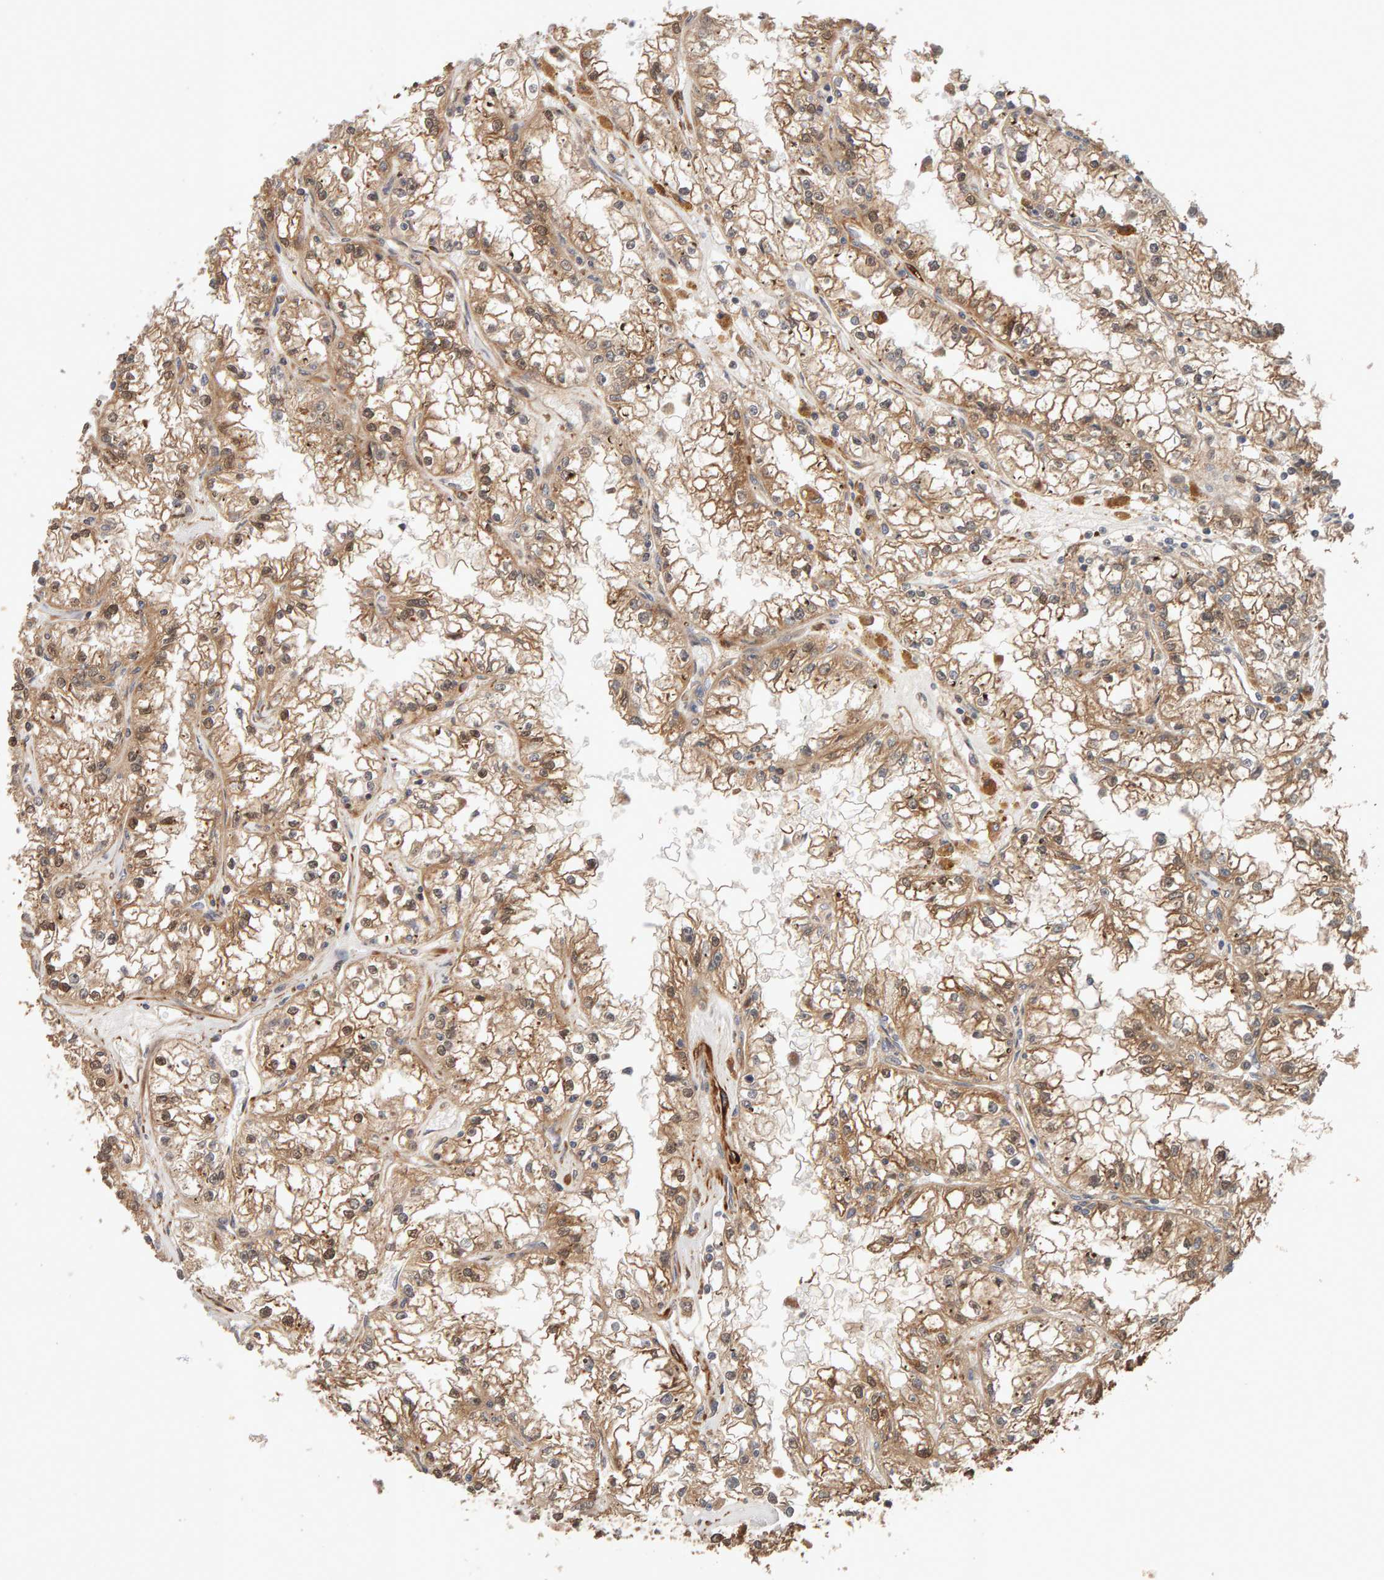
{"staining": {"intensity": "weak", "quantity": ">75%", "location": "cytoplasmic/membranous"}, "tissue": "renal cancer", "cell_type": "Tumor cells", "image_type": "cancer", "snomed": [{"axis": "morphology", "description": "Adenocarcinoma, NOS"}, {"axis": "topography", "description": "Kidney"}], "caption": "This photomicrograph reveals IHC staining of human renal cancer, with low weak cytoplasmic/membranous staining in approximately >75% of tumor cells.", "gene": "SYNRG", "patient": {"sex": "male", "age": 56}}